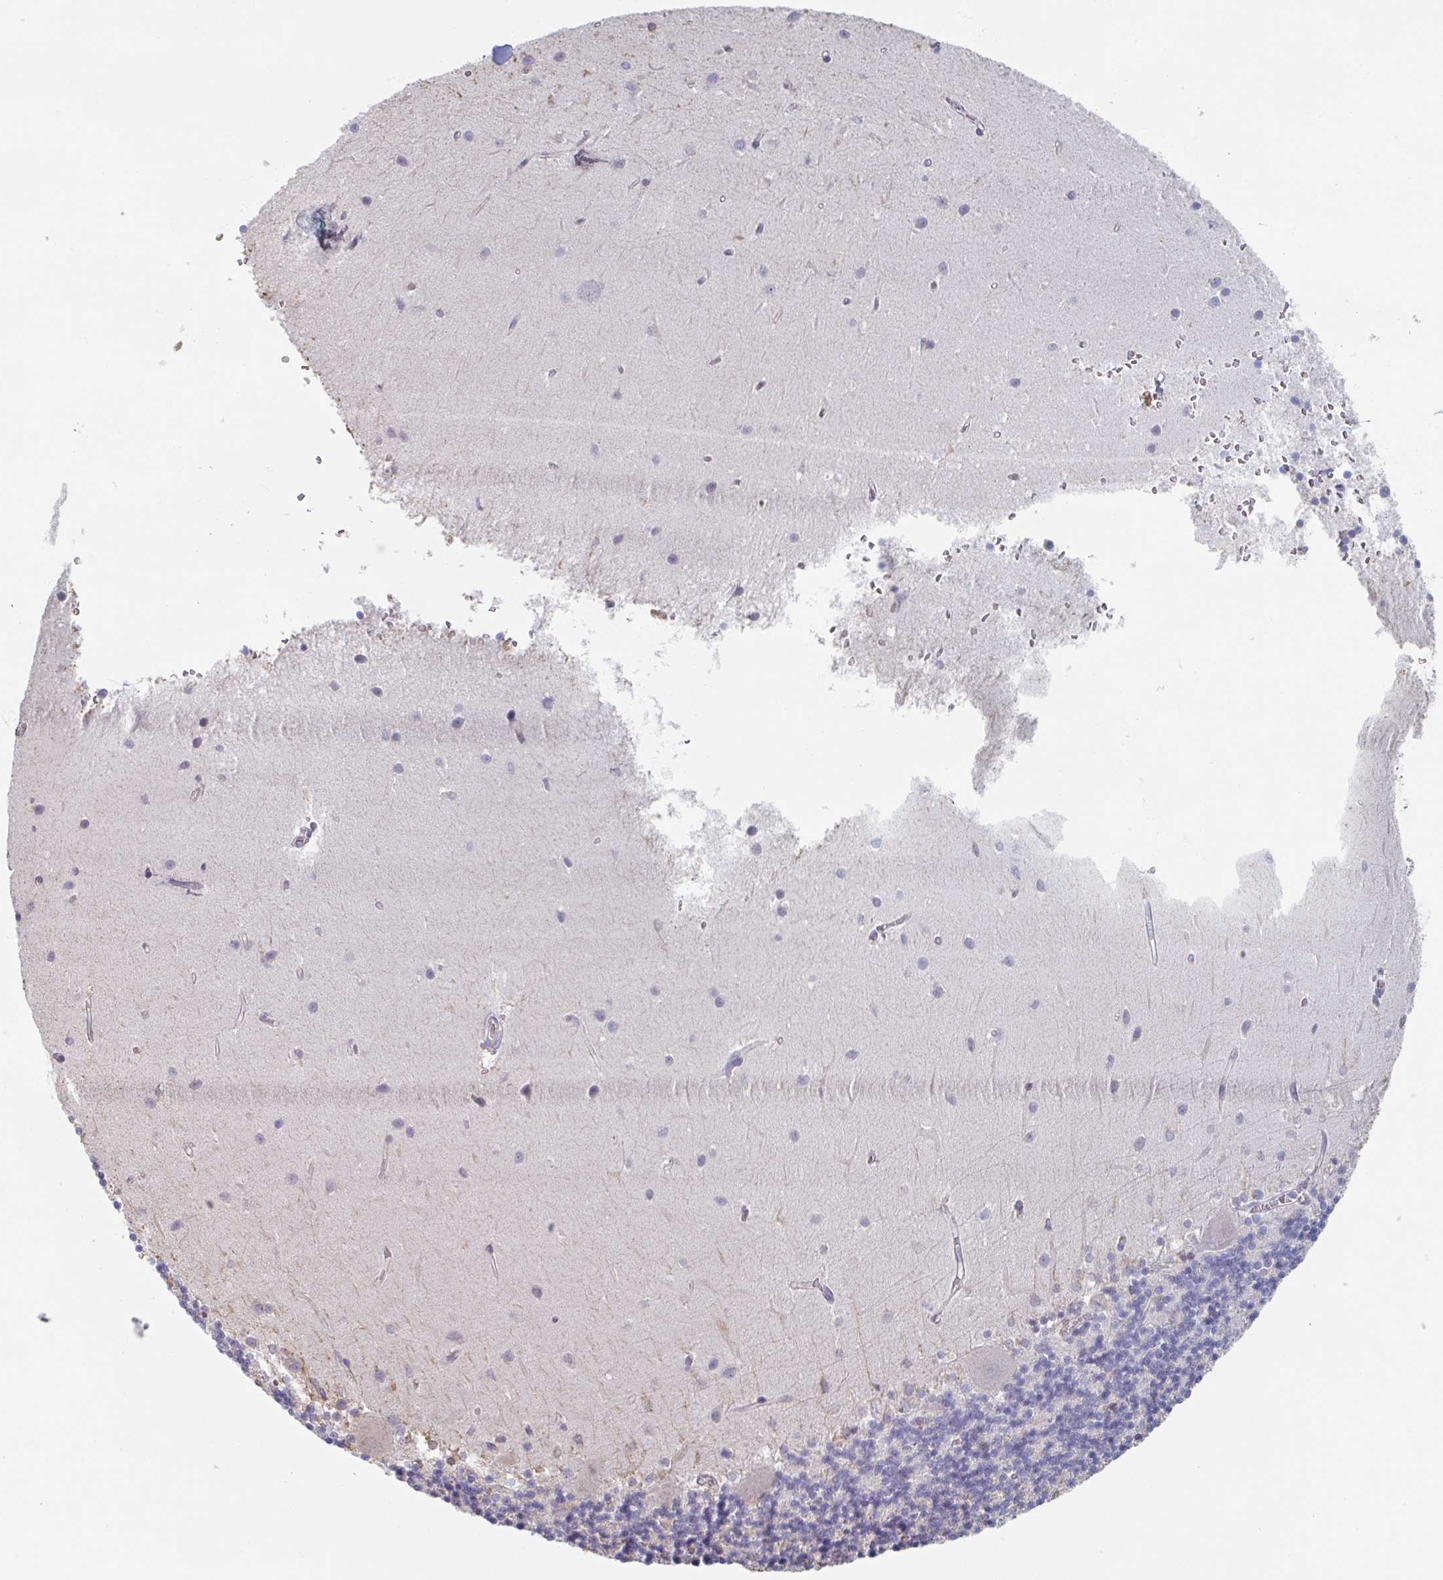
{"staining": {"intensity": "negative", "quantity": "none", "location": "none"}, "tissue": "cerebellum", "cell_type": "Cells in granular layer", "image_type": "normal", "snomed": [{"axis": "morphology", "description": "Normal tissue, NOS"}, {"axis": "topography", "description": "Cerebellum"}], "caption": "Immunohistochemistry (IHC) image of unremarkable cerebellum stained for a protein (brown), which exhibits no expression in cells in granular layer.", "gene": "RAB5IF", "patient": {"sex": "male", "age": 54}}